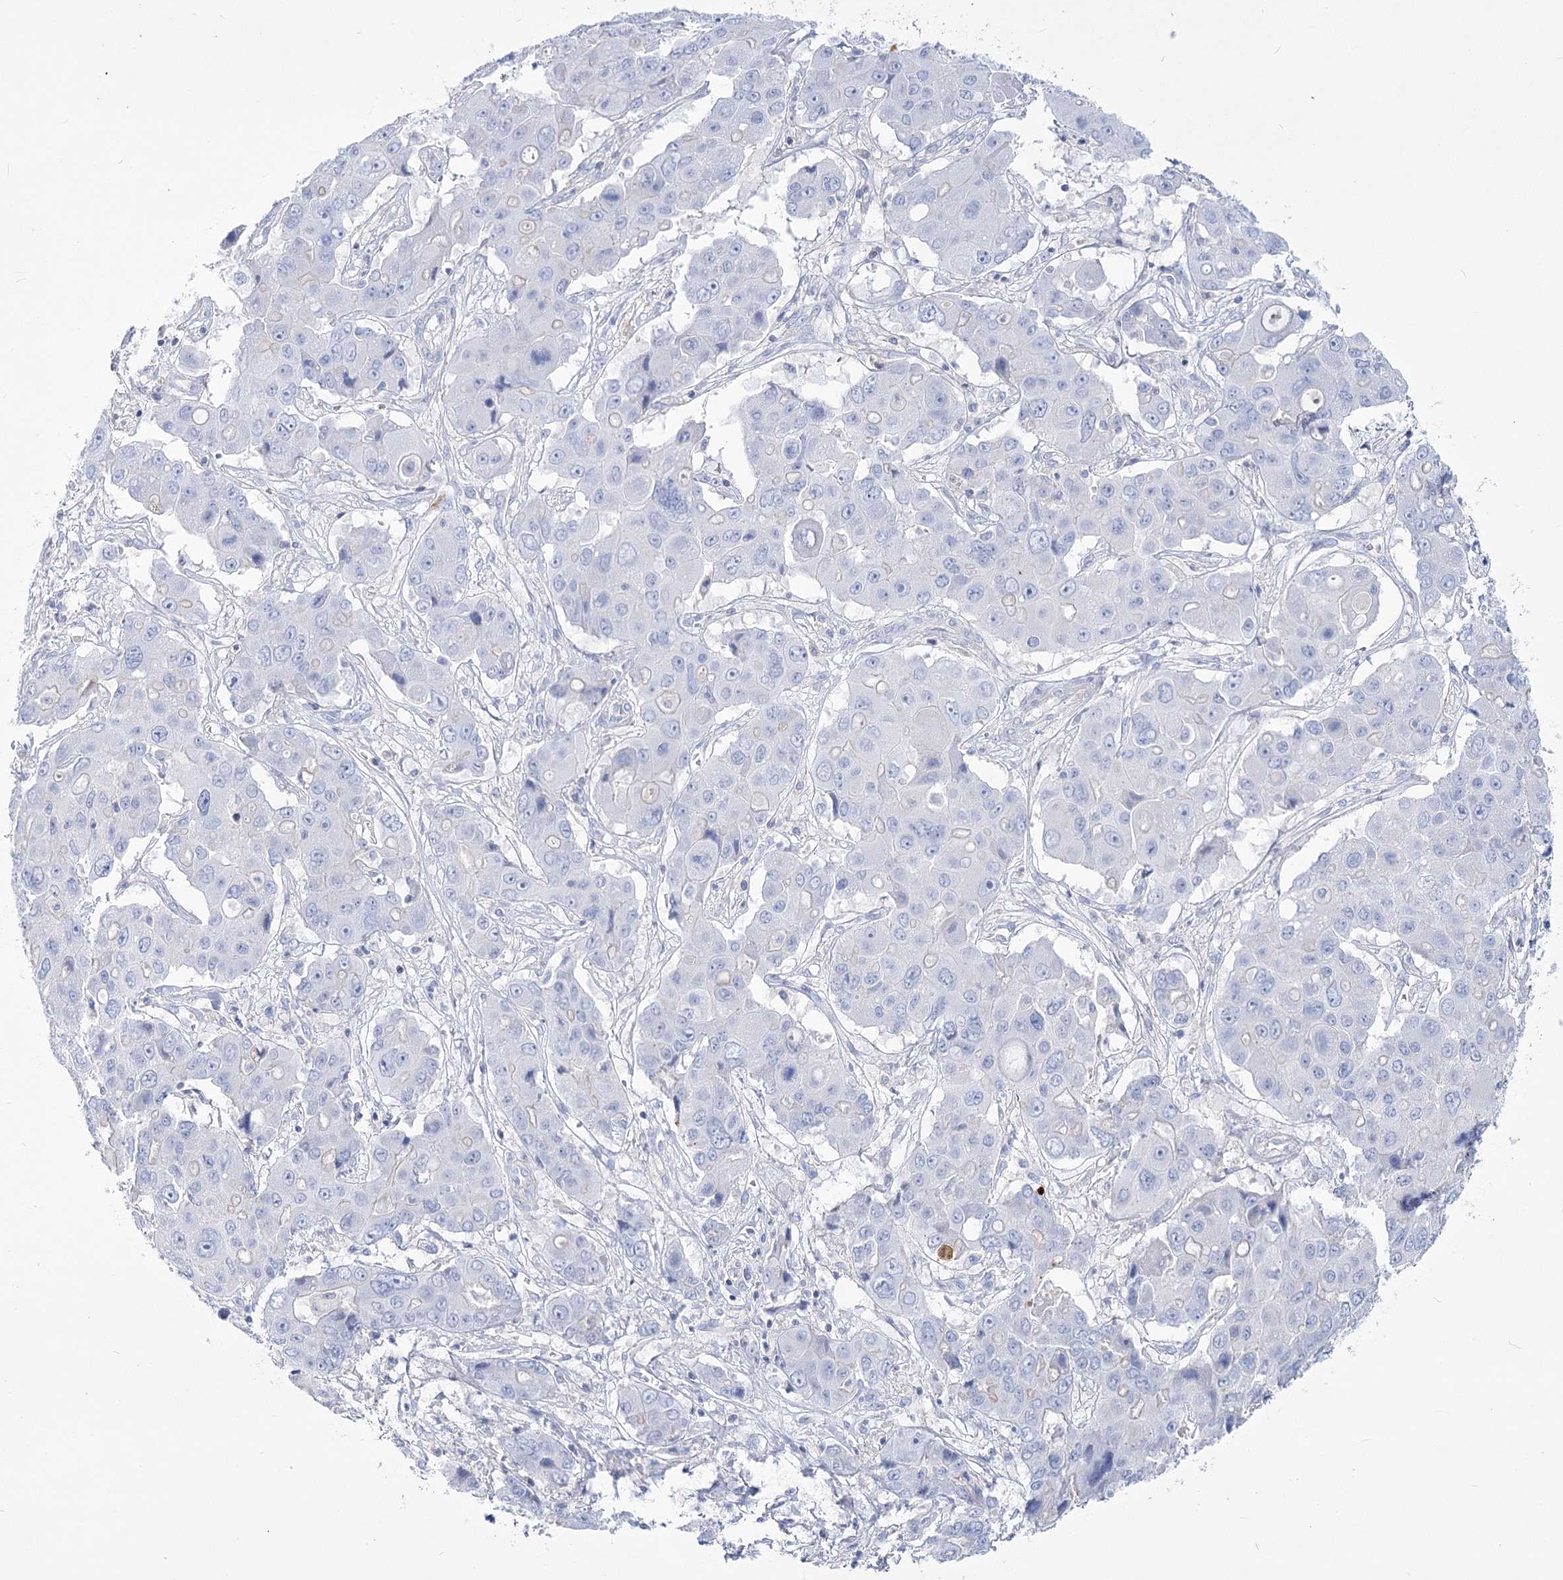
{"staining": {"intensity": "negative", "quantity": "none", "location": "none"}, "tissue": "liver cancer", "cell_type": "Tumor cells", "image_type": "cancer", "snomed": [{"axis": "morphology", "description": "Cholangiocarcinoma"}, {"axis": "topography", "description": "Liver"}], "caption": "A photomicrograph of liver cancer (cholangiocarcinoma) stained for a protein shows no brown staining in tumor cells.", "gene": "PCDHA1", "patient": {"sex": "male", "age": 67}}